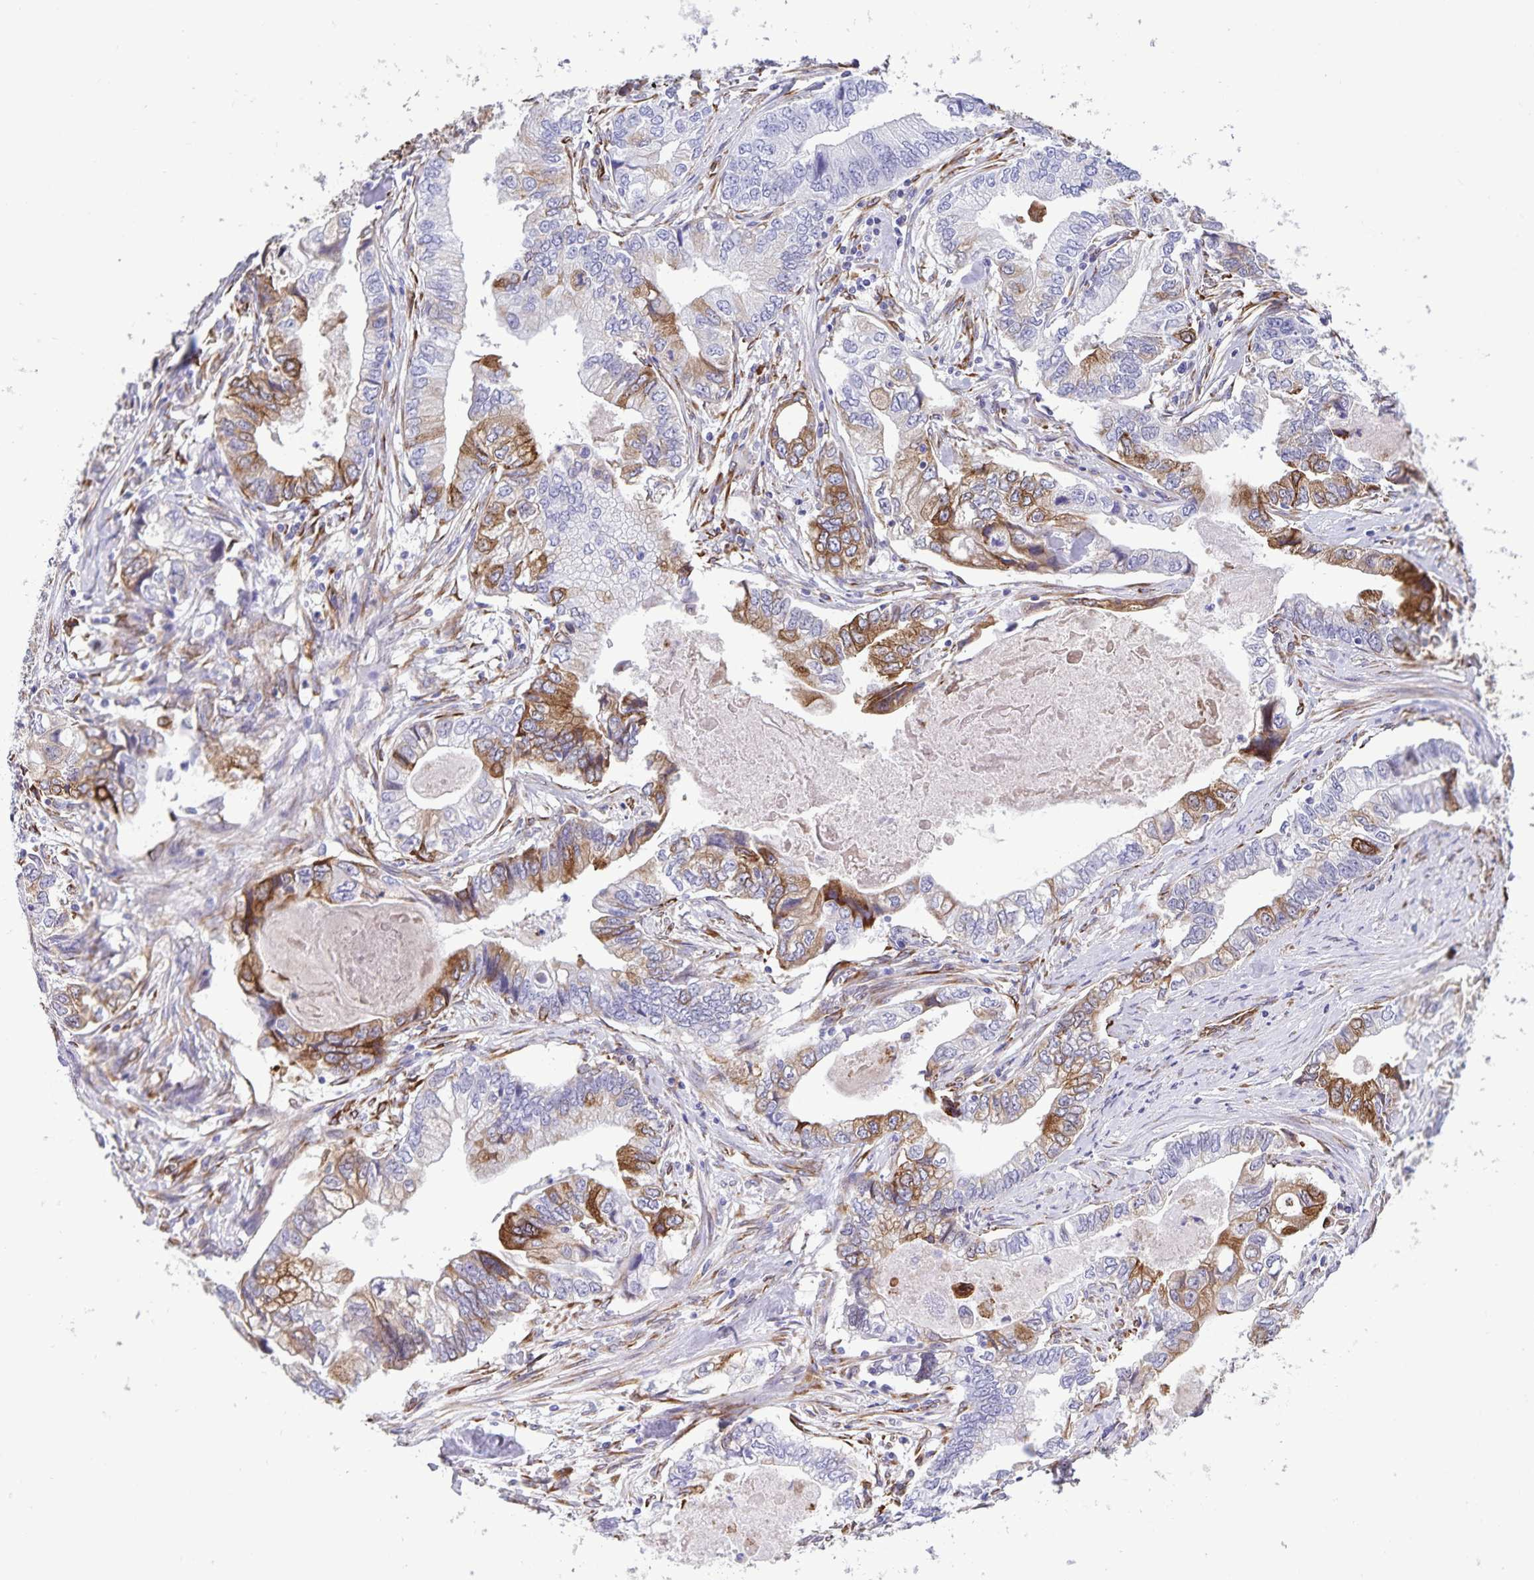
{"staining": {"intensity": "moderate", "quantity": "25%-75%", "location": "cytoplasmic/membranous"}, "tissue": "stomach cancer", "cell_type": "Tumor cells", "image_type": "cancer", "snomed": [{"axis": "morphology", "description": "Adenocarcinoma, NOS"}, {"axis": "topography", "description": "Pancreas"}, {"axis": "topography", "description": "Stomach, upper"}], "caption": "This is a micrograph of immunohistochemistry staining of stomach cancer, which shows moderate staining in the cytoplasmic/membranous of tumor cells.", "gene": "RCN1", "patient": {"sex": "male", "age": 77}}